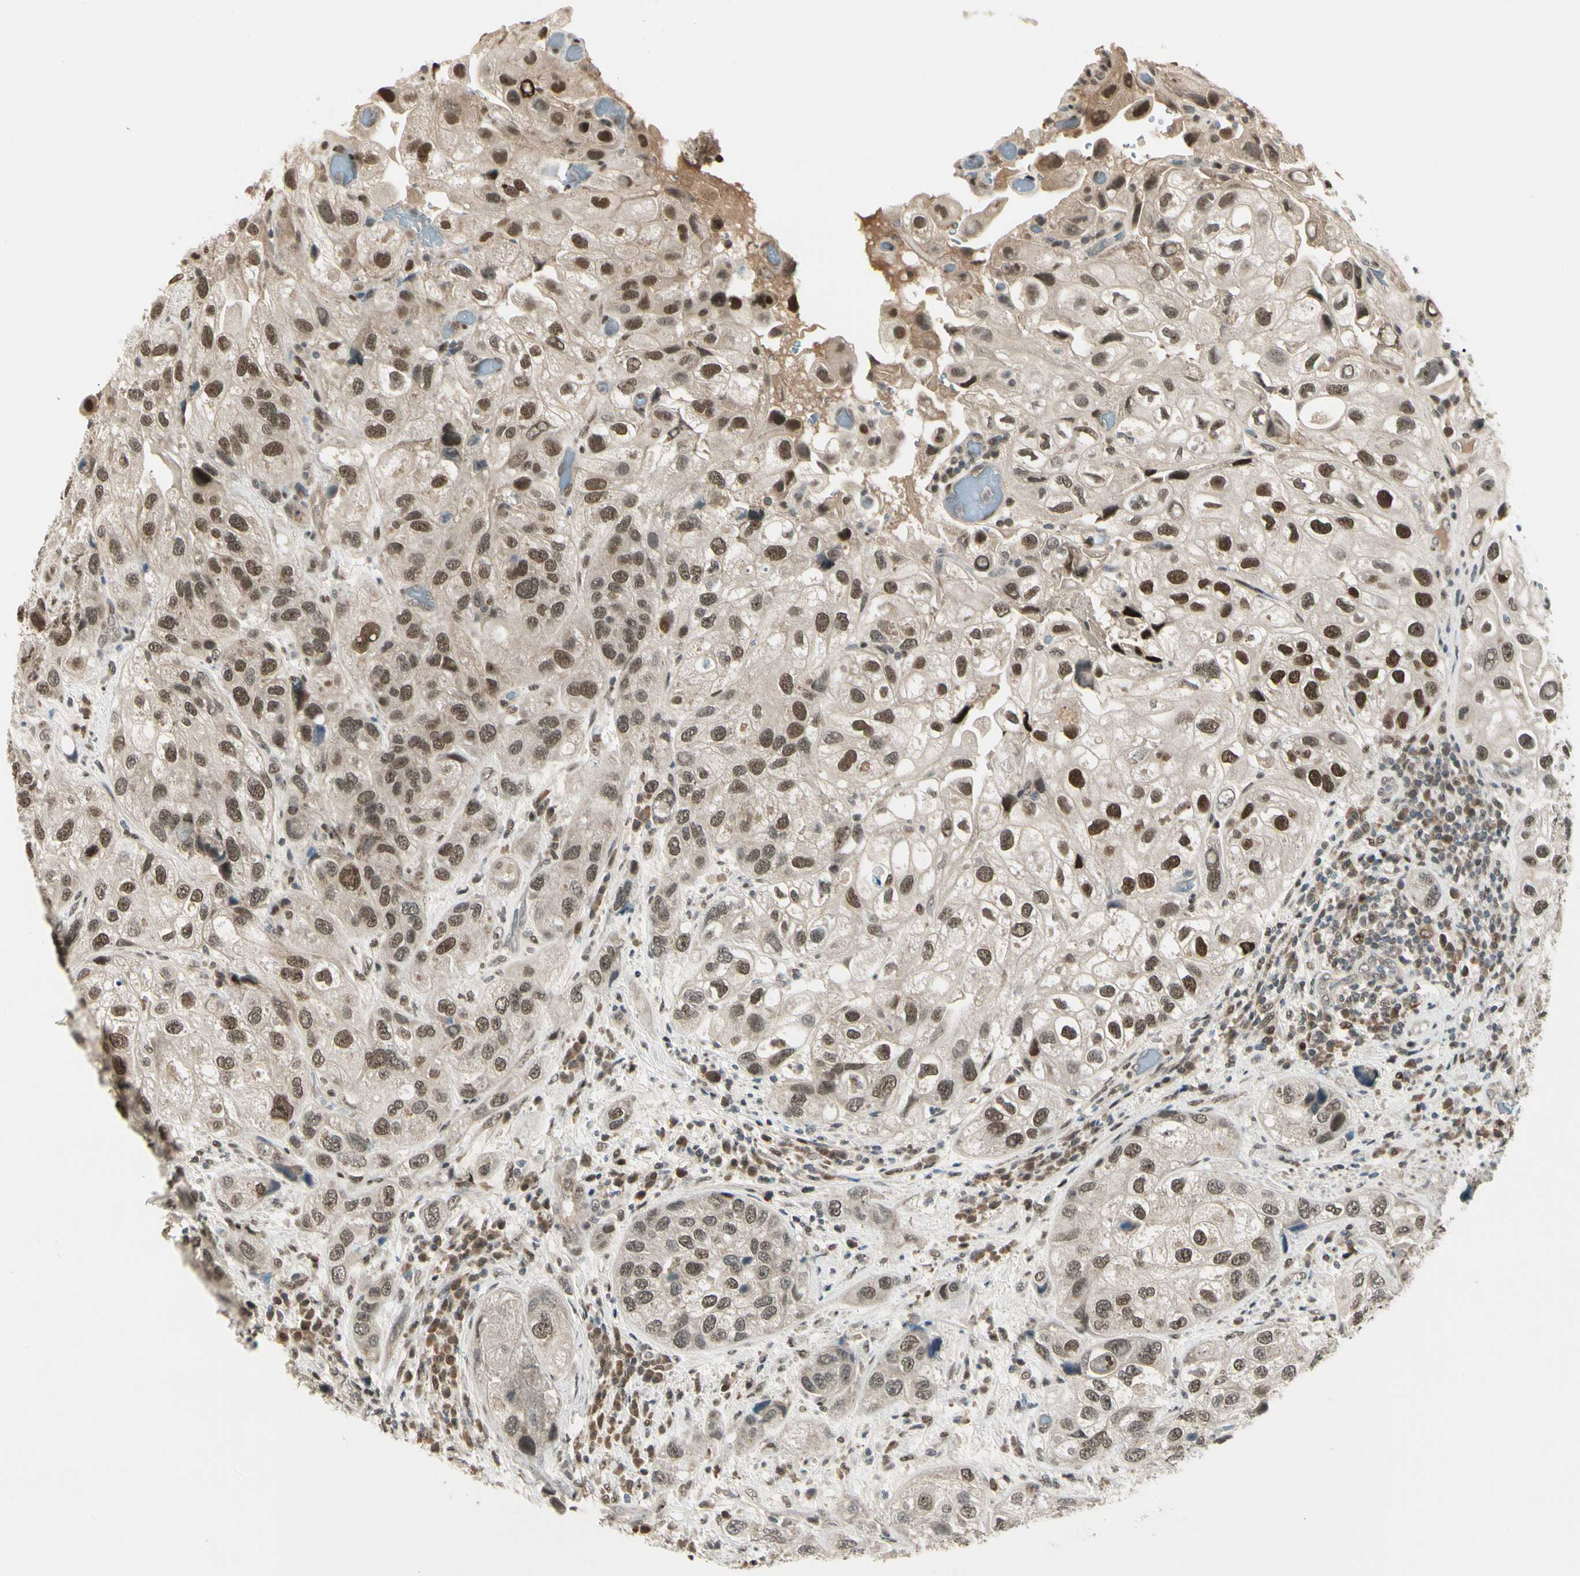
{"staining": {"intensity": "moderate", "quantity": ">75%", "location": "nuclear"}, "tissue": "urothelial cancer", "cell_type": "Tumor cells", "image_type": "cancer", "snomed": [{"axis": "morphology", "description": "Urothelial carcinoma, High grade"}, {"axis": "topography", "description": "Urinary bladder"}], "caption": "Moderate nuclear staining for a protein is seen in approximately >75% of tumor cells of urothelial carcinoma (high-grade) using IHC.", "gene": "GTF3A", "patient": {"sex": "female", "age": 64}}